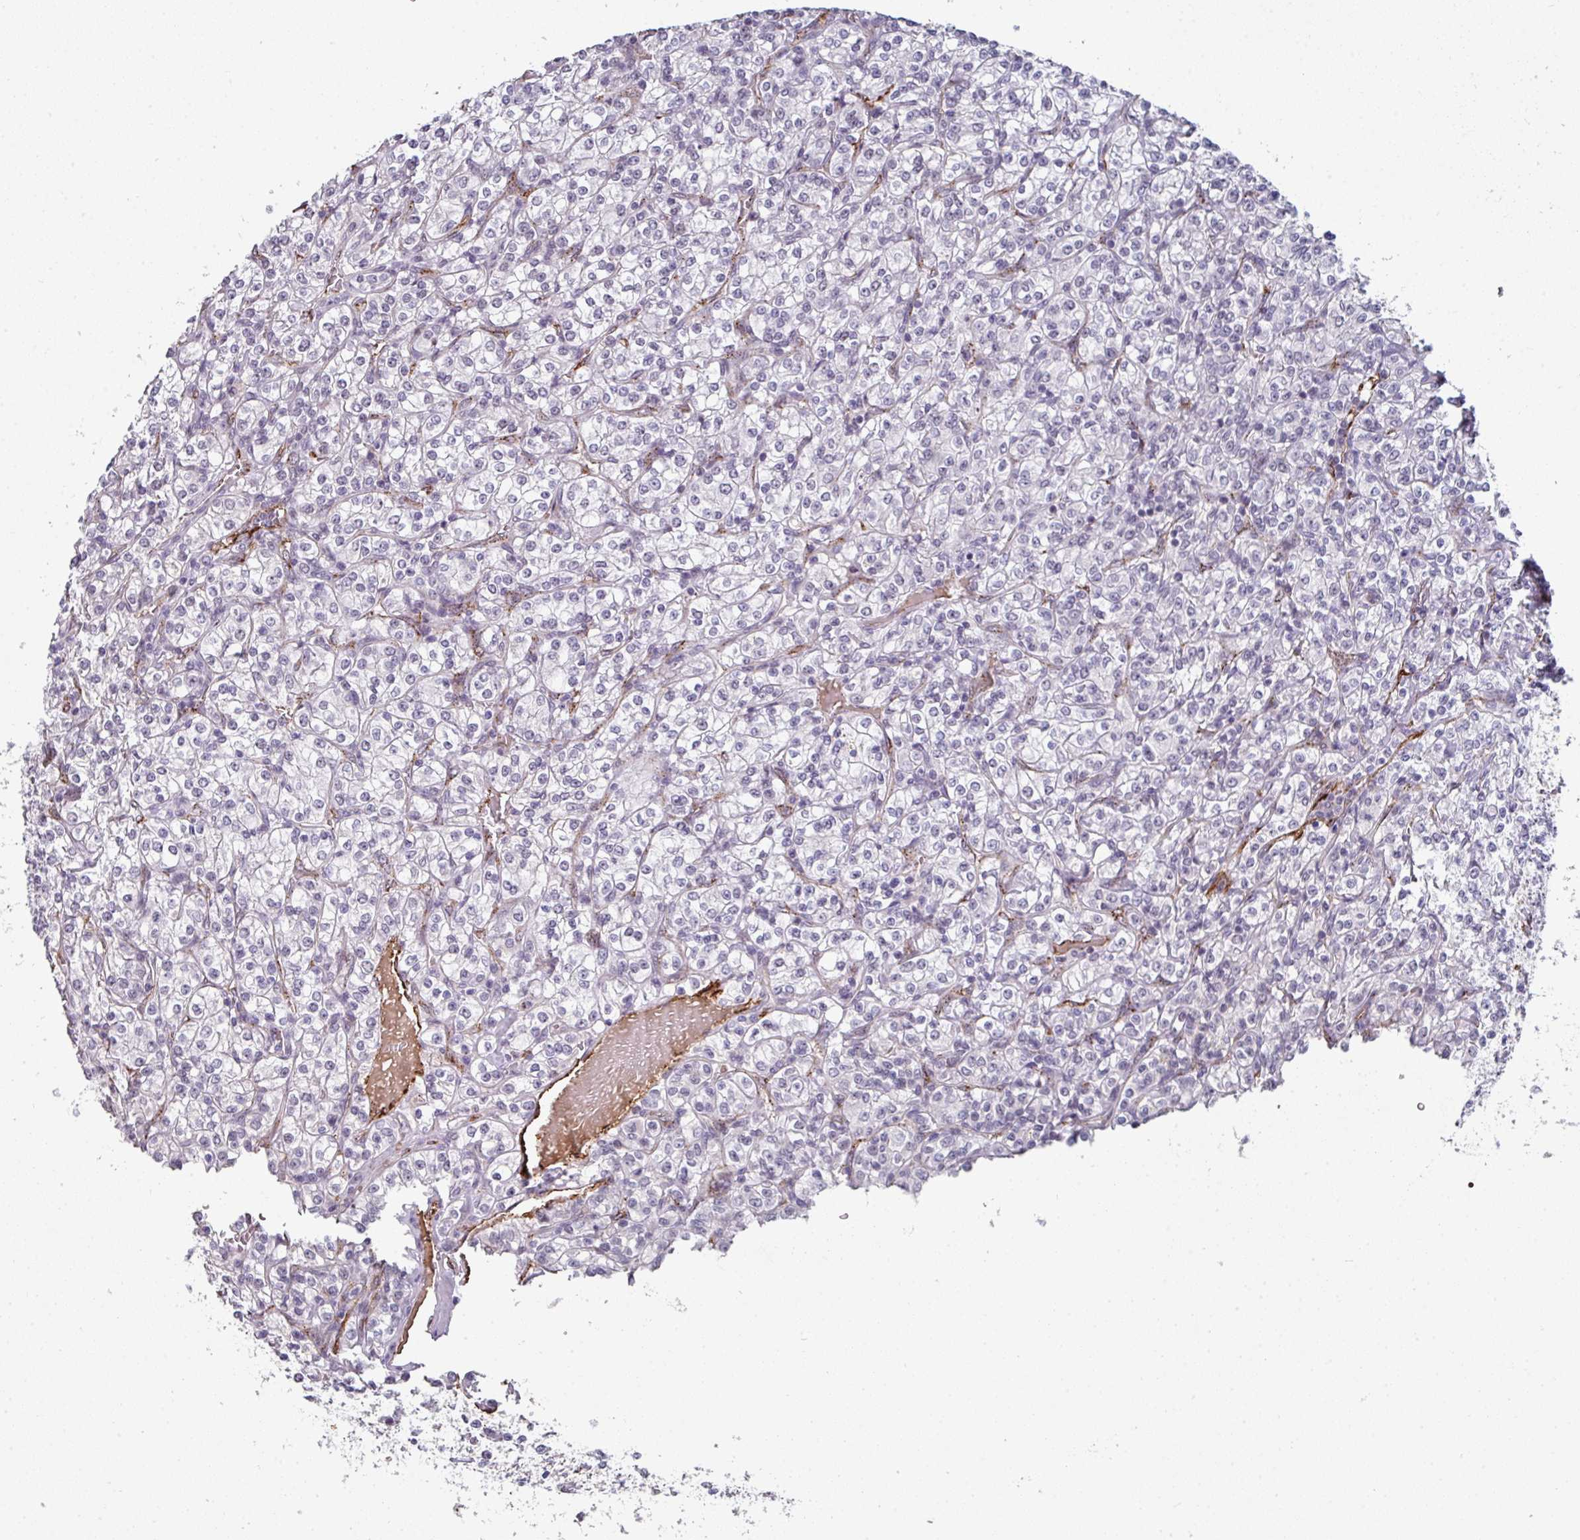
{"staining": {"intensity": "negative", "quantity": "none", "location": "none"}, "tissue": "renal cancer", "cell_type": "Tumor cells", "image_type": "cancer", "snomed": [{"axis": "morphology", "description": "Adenocarcinoma, NOS"}, {"axis": "topography", "description": "Kidney"}], "caption": "Immunohistochemistry (IHC) photomicrograph of neoplastic tissue: adenocarcinoma (renal) stained with DAB (3,3'-diaminobenzidine) exhibits no significant protein expression in tumor cells.", "gene": "SIDT2", "patient": {"sex": "male", "age": 77}}